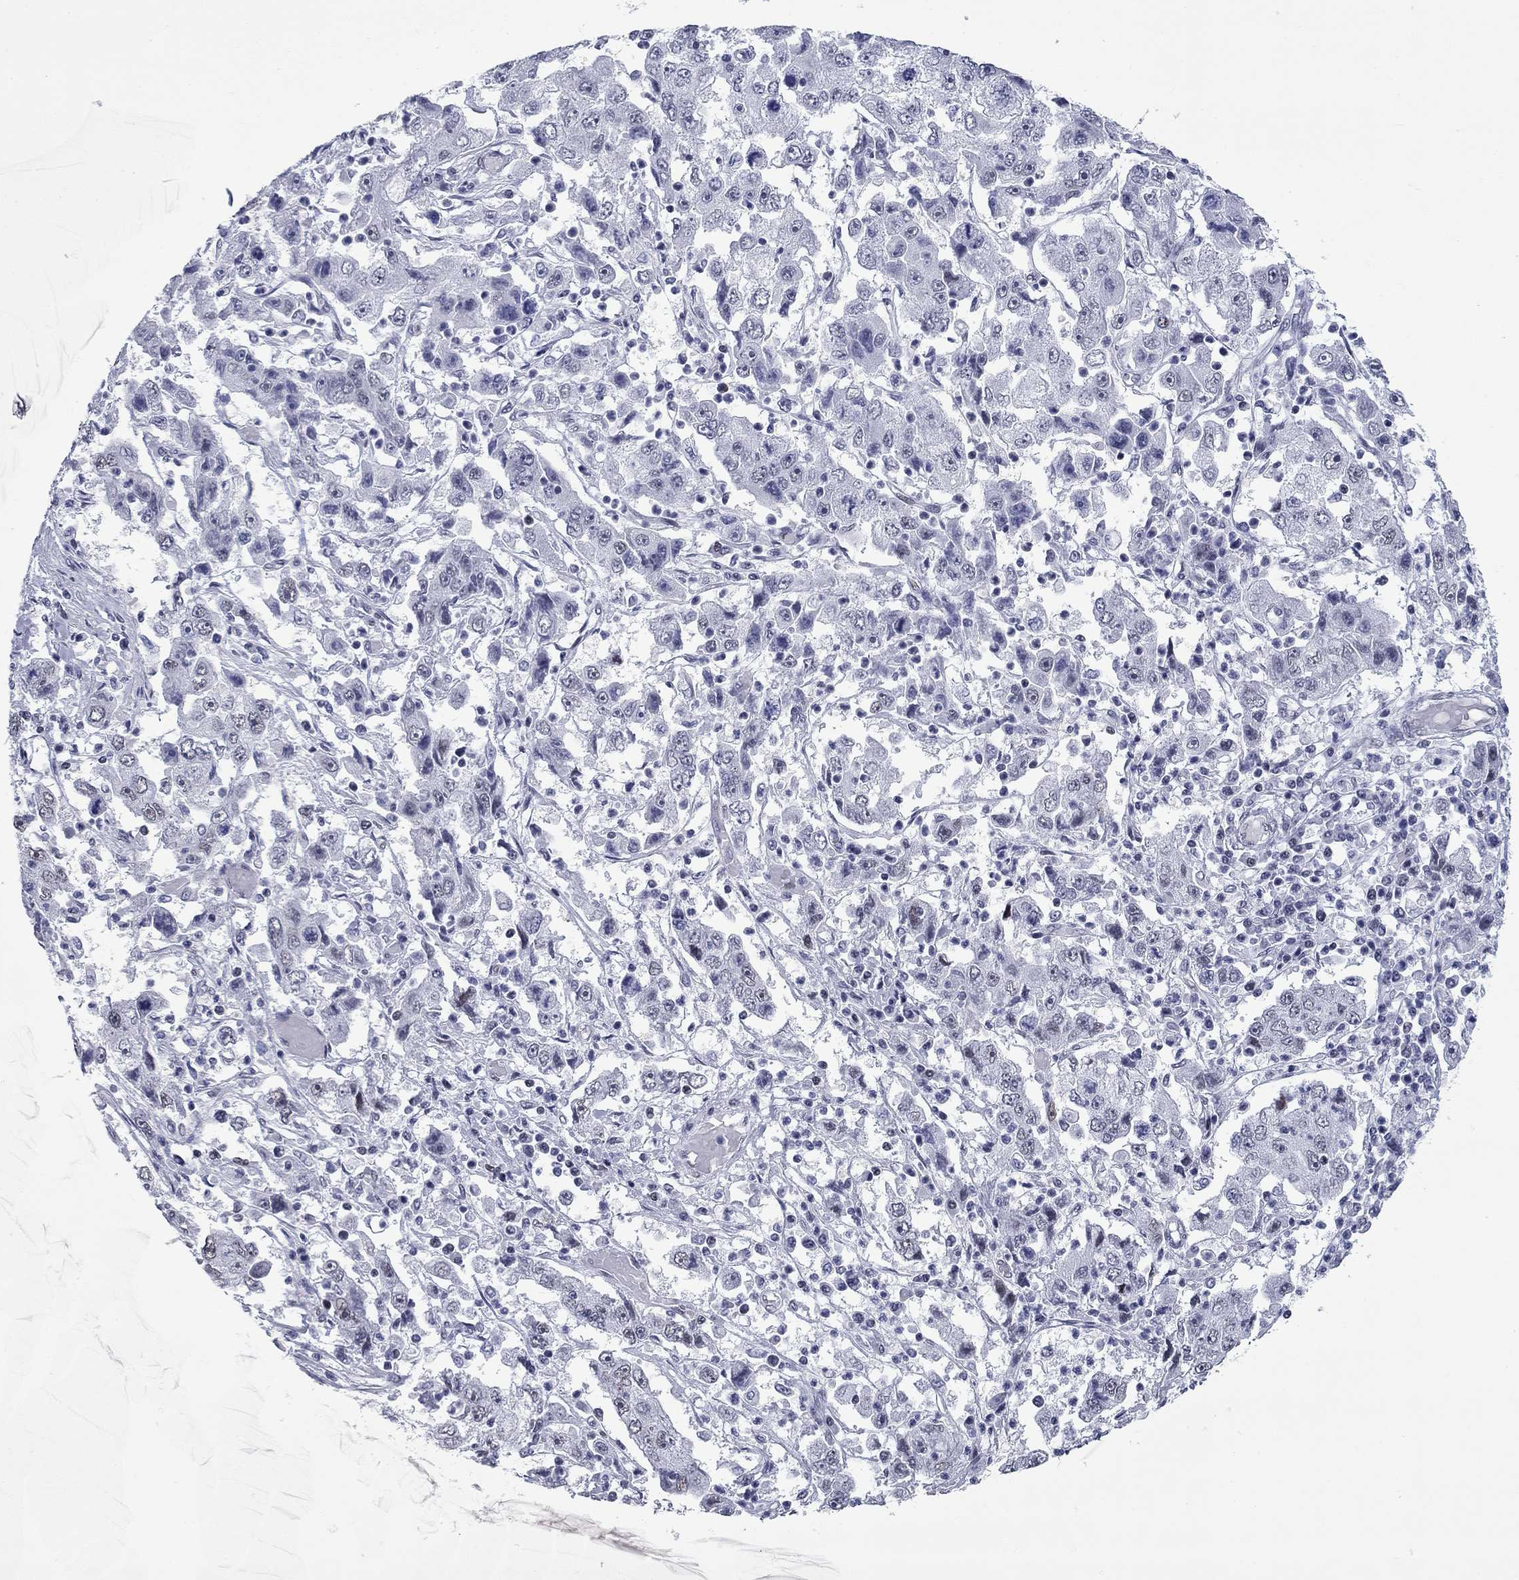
{"staining": {"intensity": "negative", "quantity": "none", "location": "none"}, "tissue": "cervical cancer", "cell_type": "Tumor cells", "image_type": "cancer", "snomed": [{"axis": "morphology", "description": "Squamous cell carcinoma, NOS"}, {"axis": "topography", "description": "Cervix"}], "caption": "The photomicrograph shows no significant staining in tumor cells of cervical squamous cell carcinoma. (DAB immunohistochemistry (IHC) with hematoxylin counter stain).", "gene": "ASF1B", "patient": {"sex": "female", "age": 36}}